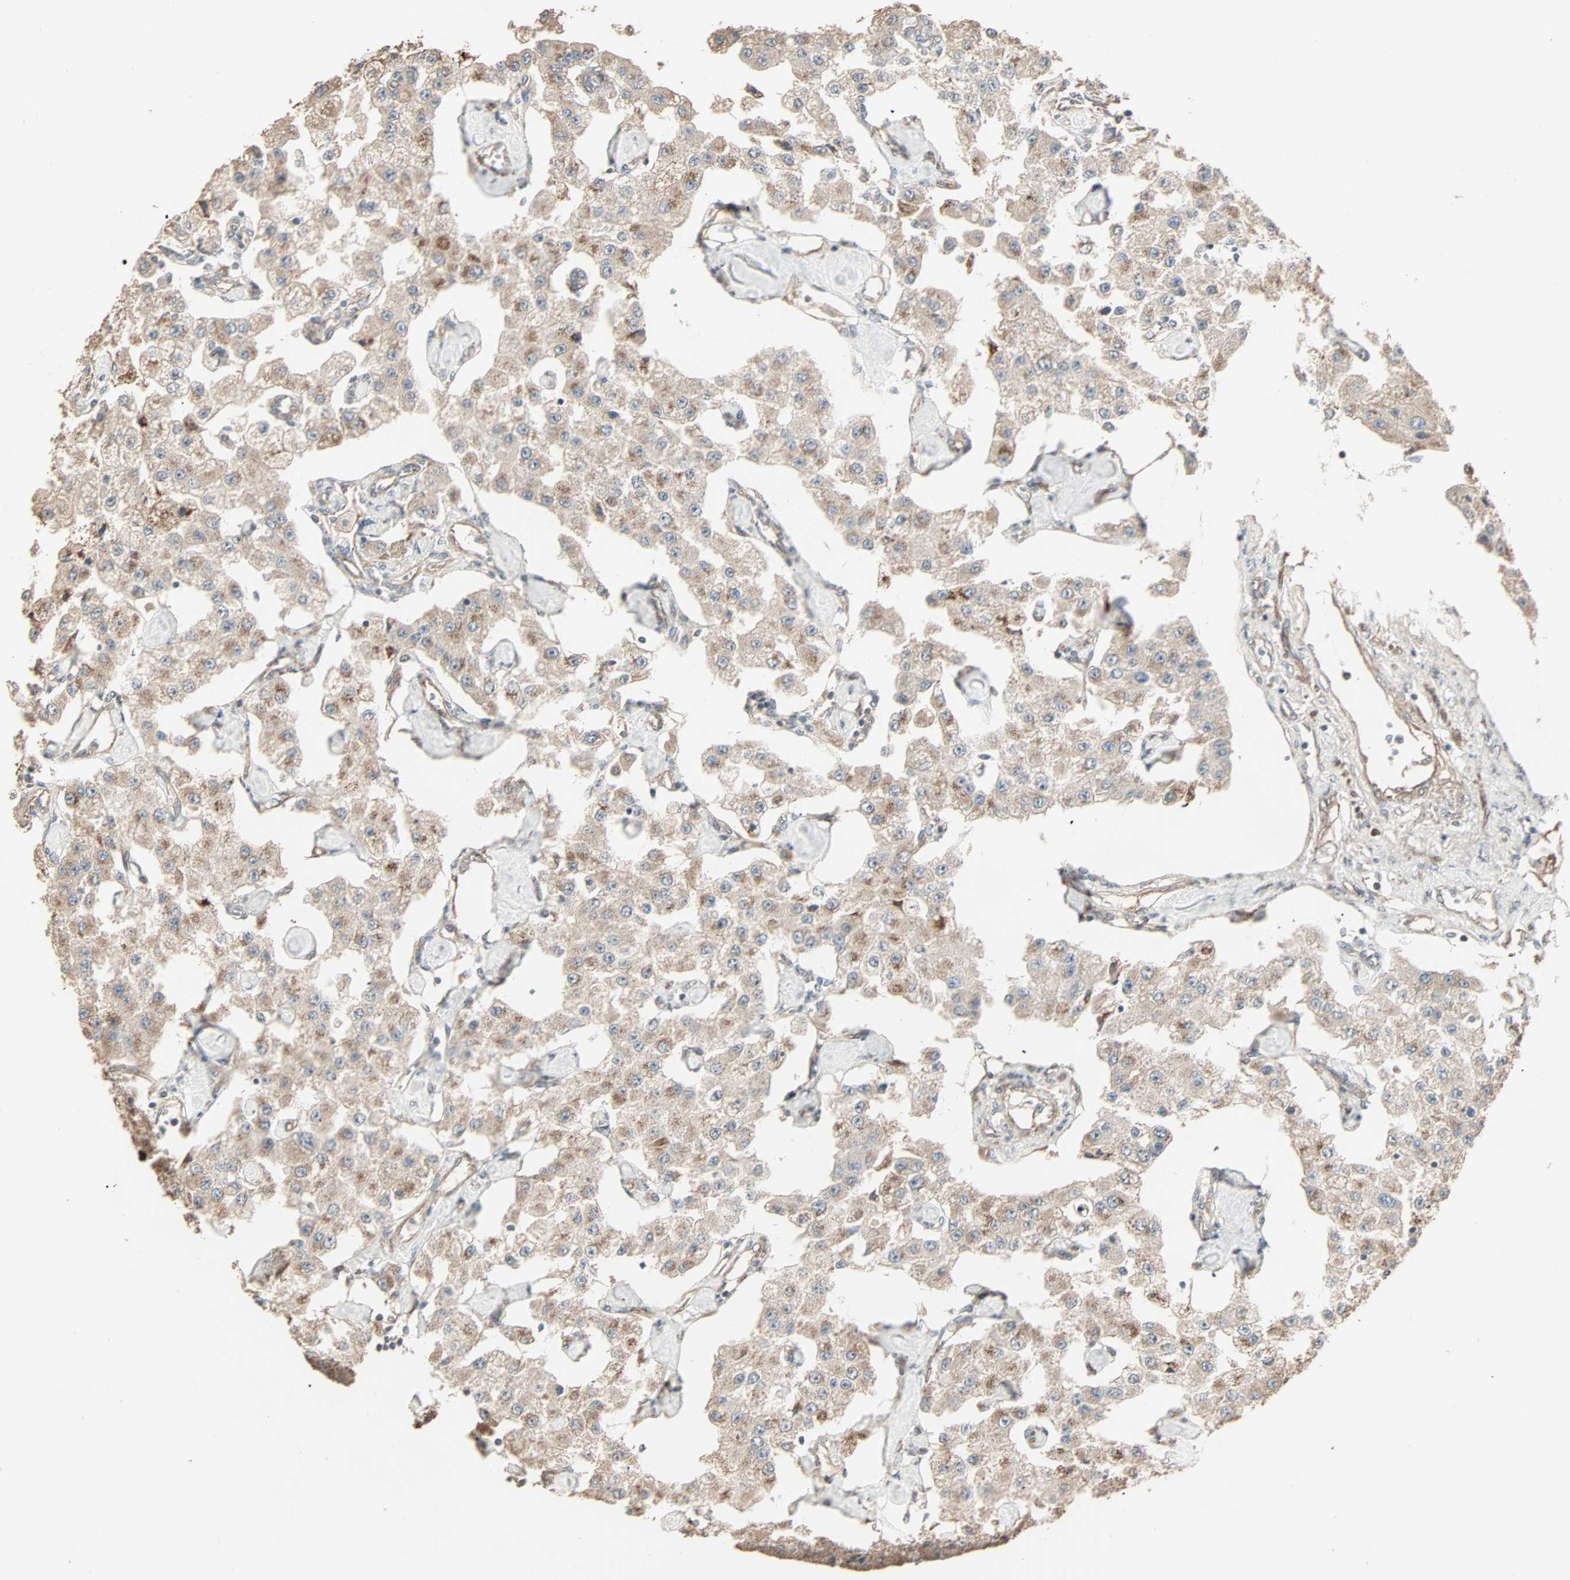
{"staining": {"intensity": "weak", "quantity": ">75%", "location": "cytoplasmic/membranous"}, "tissue": "carcinoid", "cell_type": "Tumor cells", "image_type": "cancer", "snomed": [{"axis": "morphology", "description": "Carcinoid, malignant, NOS"}, {"axis": "topography", "description": "Pancreas"}], "caption": "Immunohistochemistry (DAB) staining of carcinoid demonstrates weak cytoplasmic/membranous protein staining in about >75% of tumor cells.", "gene": "GALNT3", "patient": {"sex": "male", "age": 41}}